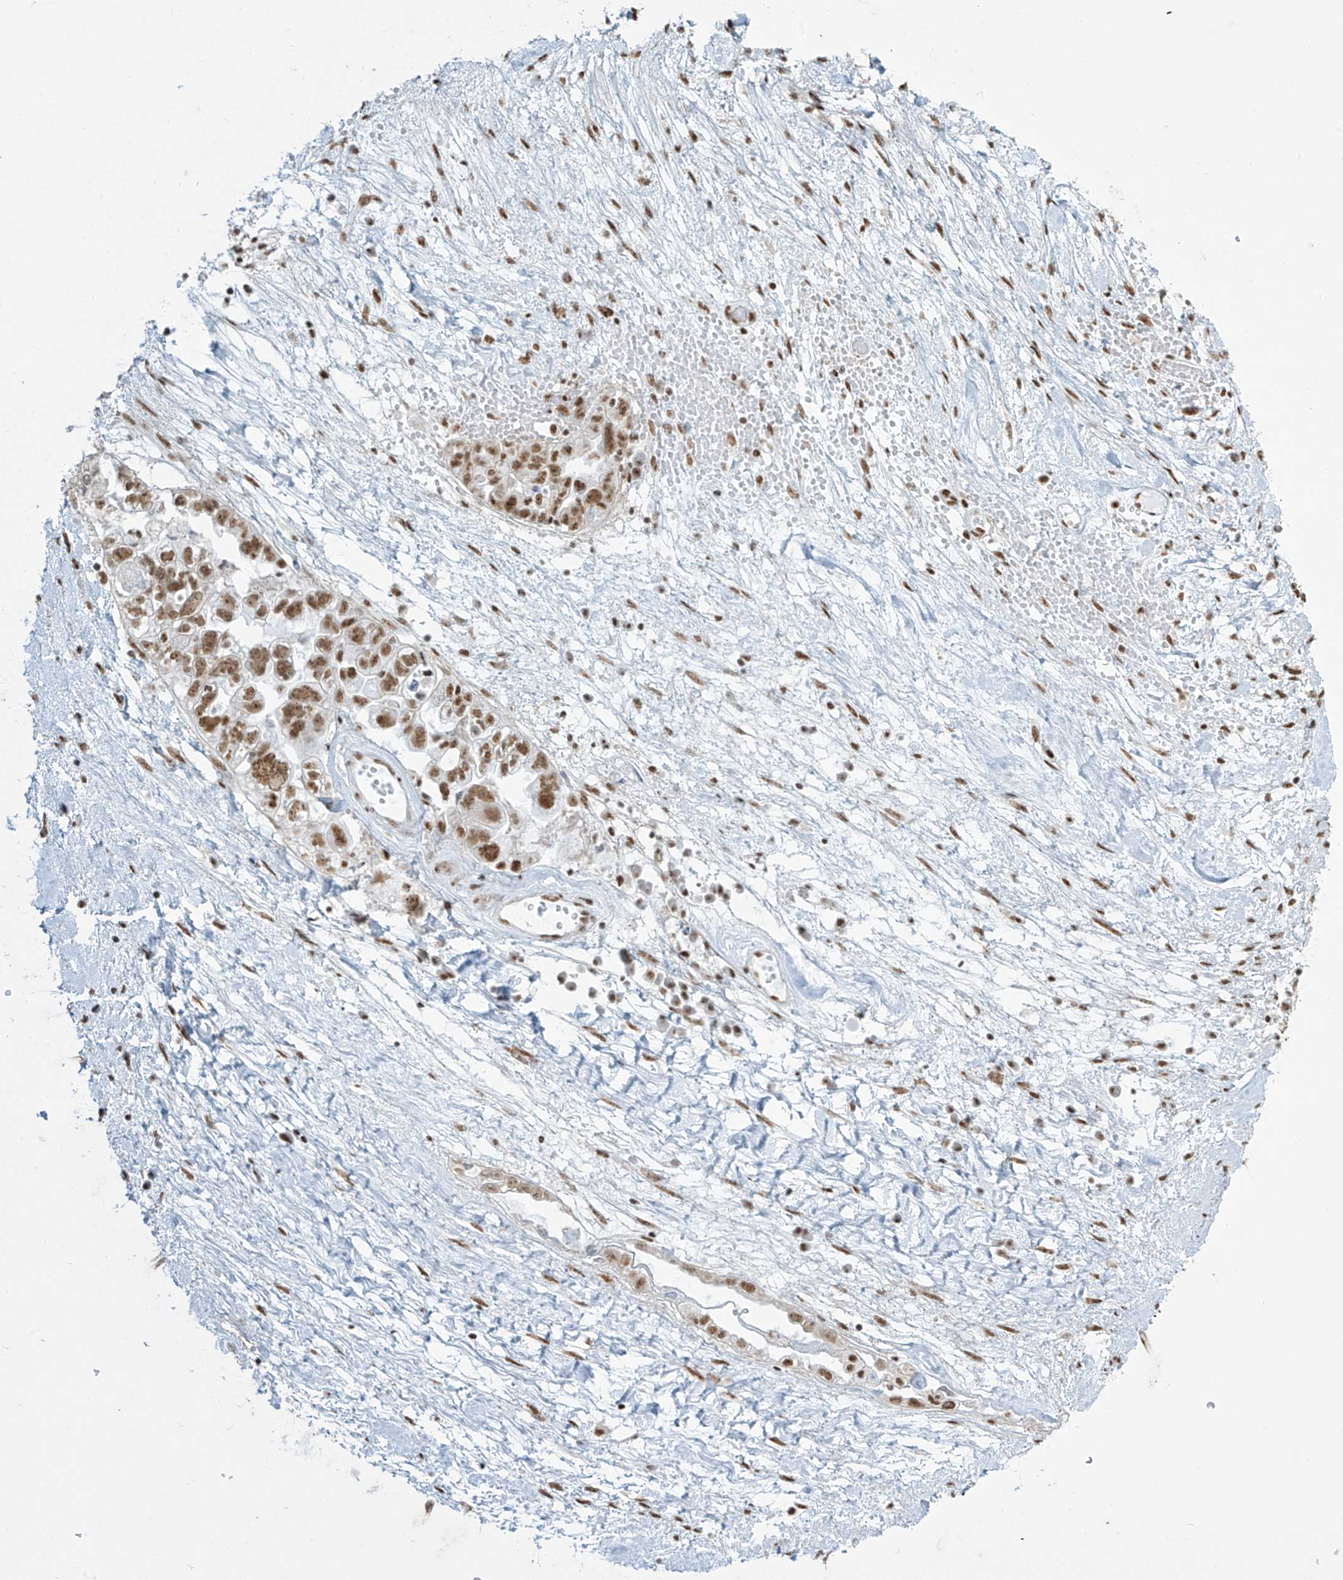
{"staining": {"intensity": "moderate", "quantity": ">75%", "location": "nuclear"}, "tissue": "ovarian cancer", "cell_type": "Tumor cells", "image_type": "cancer", "snomed": [{"axis": "morphology", "description": "Carcinoma, NOS"}, {"axis": "morphology", "description": "Cystadenocarcinoma, serous, NOS"}, {"axis": "topography", "description": "Ovary"}], "caption": "Tumor cells exhibit moderate nuclear expression in about >75% of cells in ovarian cancer (serous cystadenocarcinoma).", "gene": "MS4A6A", "patient": {"sex": "female", "age": 69}}